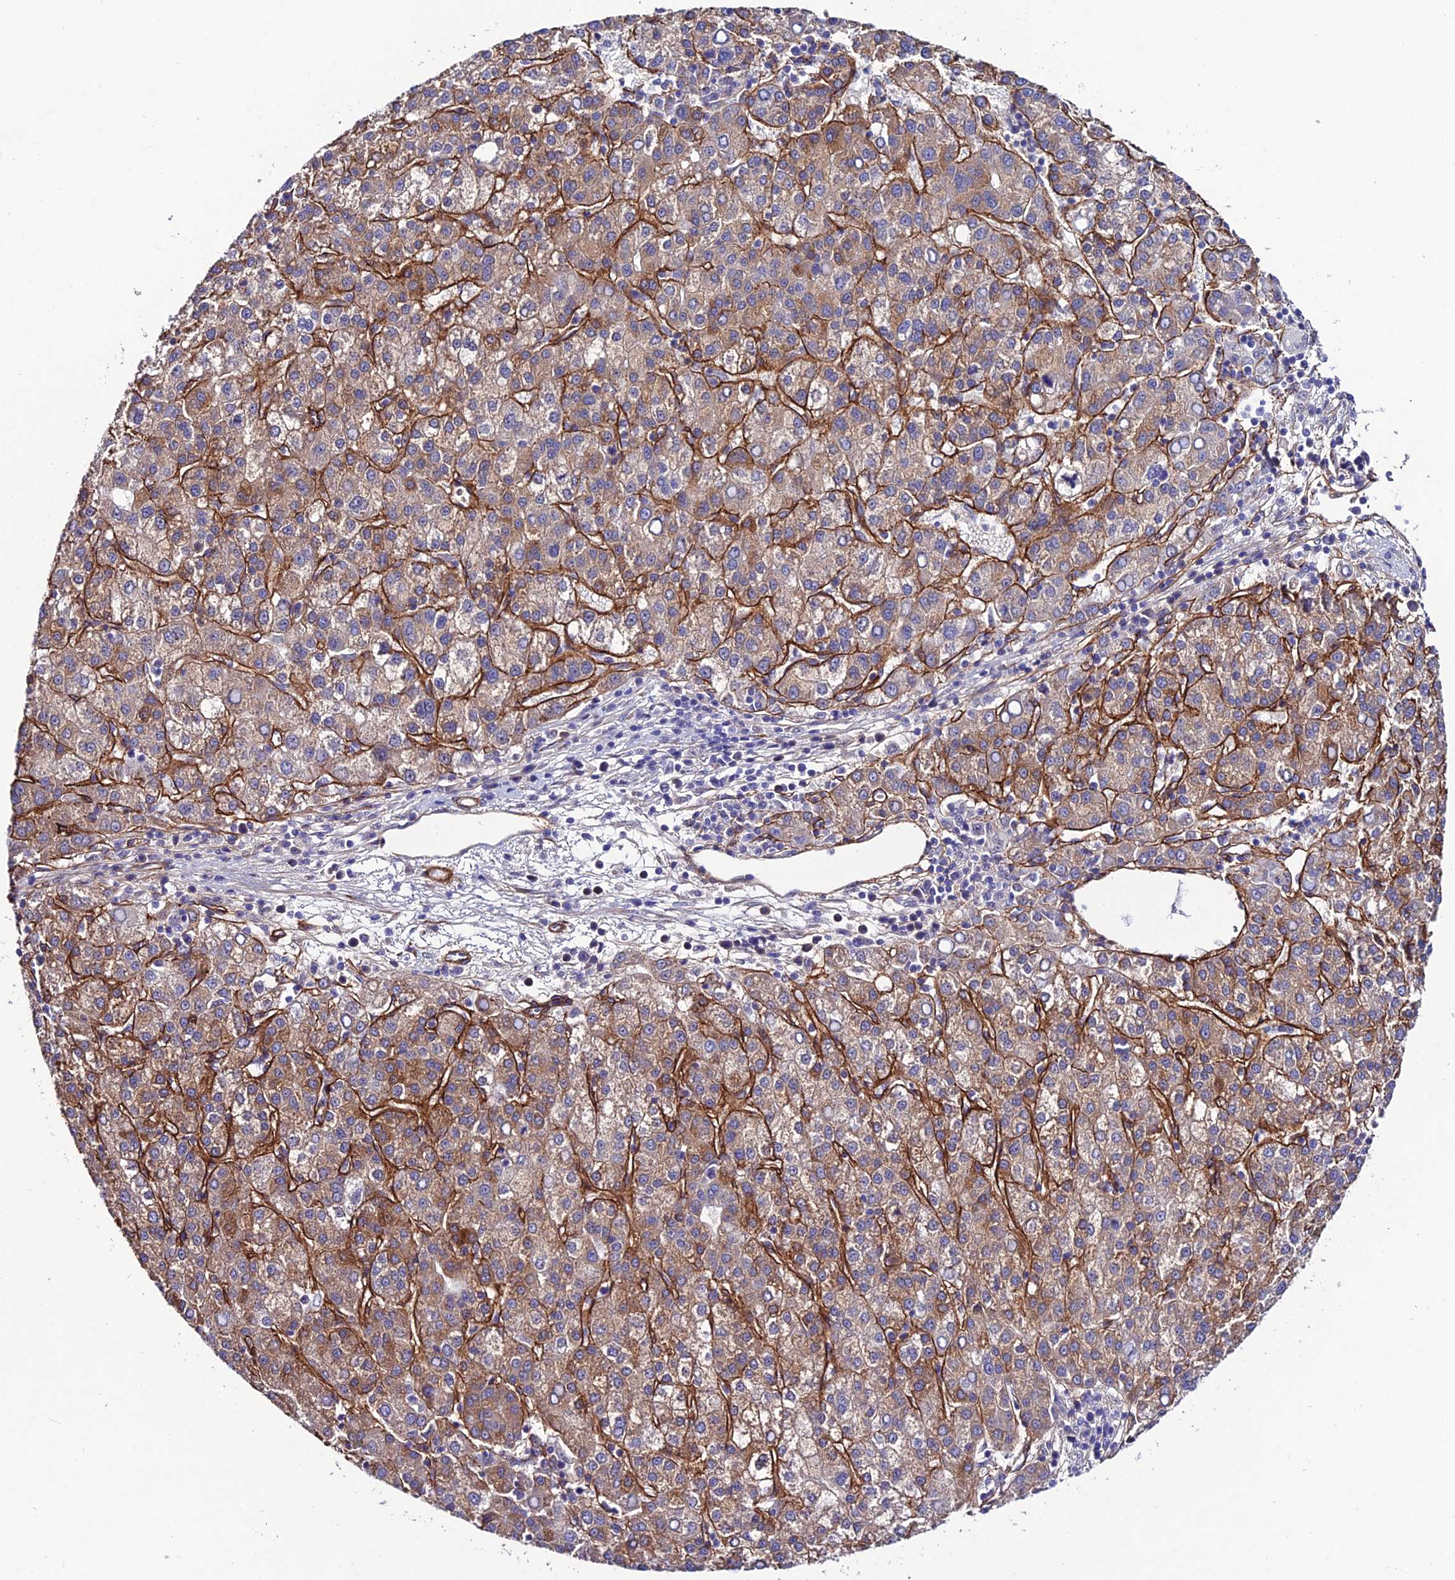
{"staining": {"intensity": "moderate", "quantity": ">75%", "location": "cytoplasmic/membranous"}, "tissue": "liver cancer", "cell_type": "Tumor cells", "image_type": "cancer", "snomed": [{"axis": "morphology", "description": "Carcinoma, Hepatocellular, NOS"}, {"axis": "topography", "description": "Liver"}], "caption": "An IHC micrograph of neoplastic tissue is shown. Protein staining in brown labels moderate cytoplasmic/membranous positivity in liver cancer within tumor cells.", "gene": "SYT15", "patient": {"sex": "female", "age": 58}}